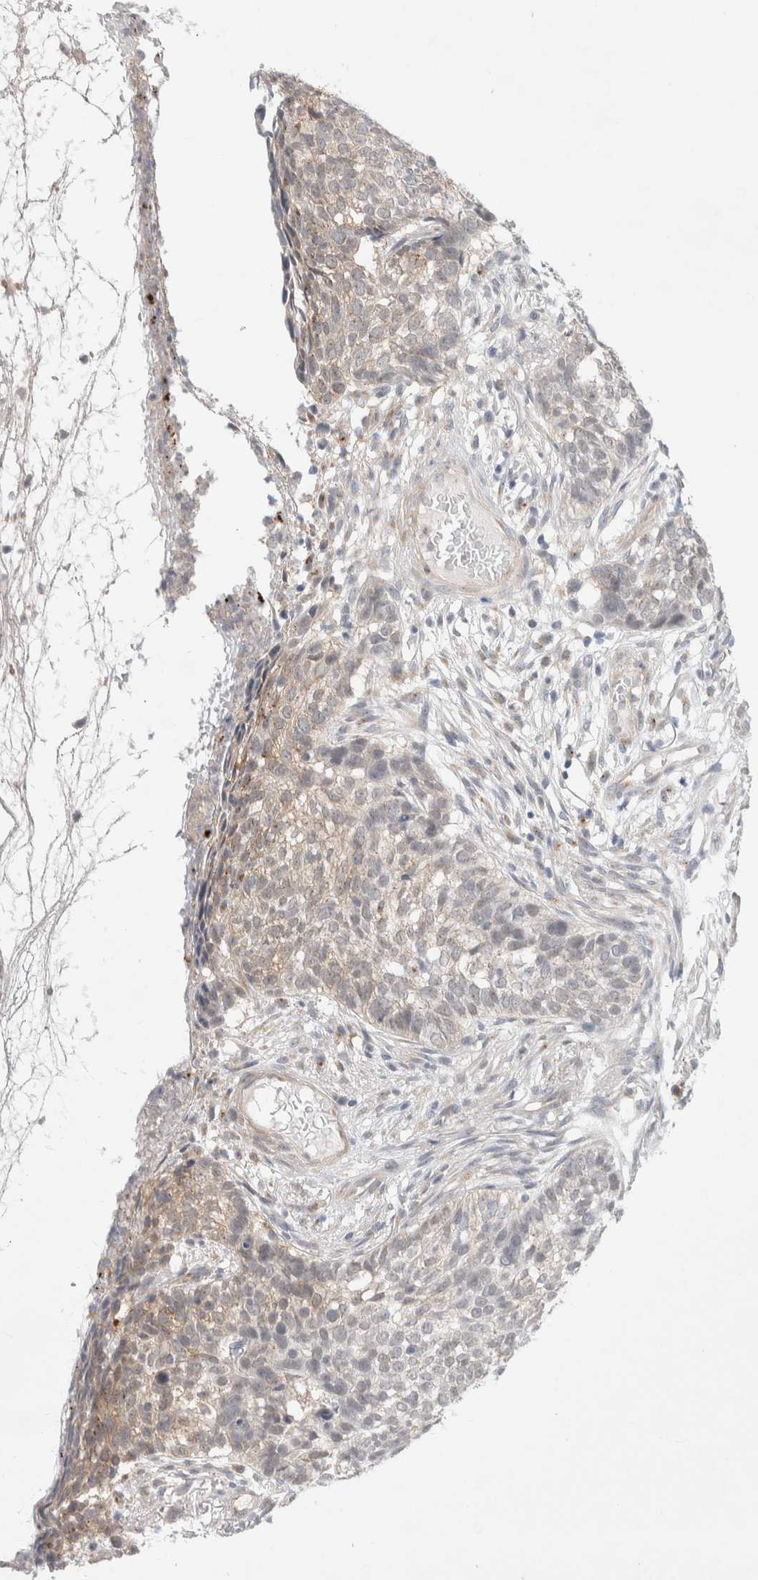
{"staining": {"intensity": "weak", "quantity": "<25%", "location": "cytoplasmic/membranous"}, "tissue": "skin cancer", "cell_type": "Tumor cells", "image_type": "cancer", "snomed": [{"axis": "morphology", "description": "Basal cell carcinoma"}, {"axis": "topography", "description": "Skin"}], "caption": "Tumor cells are negative for brown protein staining in skin basal cell carcinoma.", "gene": "BICD2", "patient": {"sex": "male", "age": 85}}